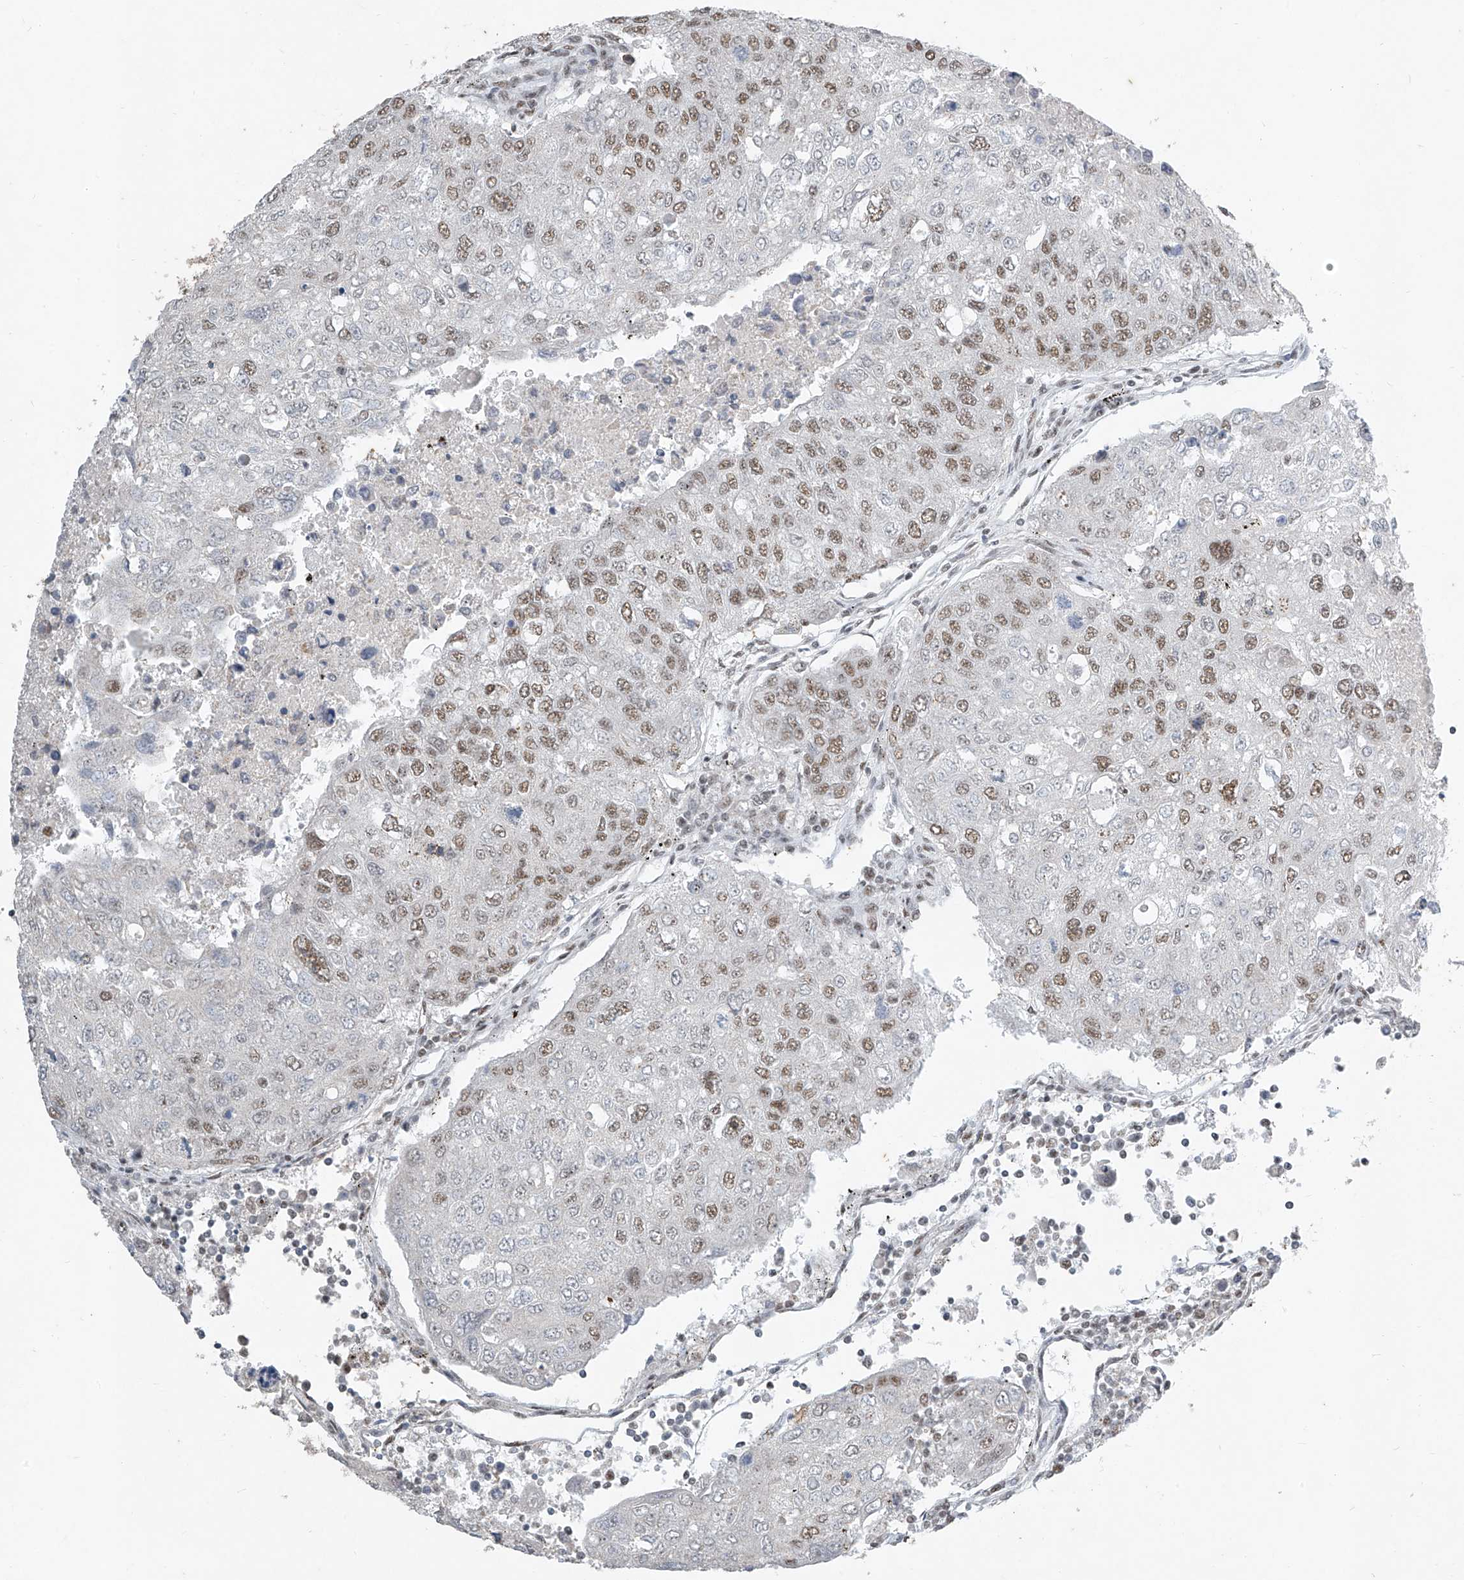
{"staining": {"intensity": "moderate", "quantity": "<25%", "location": "nuclear"}, "tissue": "urothelial cancer", "cell_type": "Tumor cells", "image_type": "cancer", "snomed": [{"axis": "morphology", "description": "Urothelial carcinoma, High grade"}, {"axis": "topography", "description": "Lymph node"}, {"axis": "topography", "description": "Urinary bladder"}], "caption": "There is low levels of moderate nuclear staining in tumor cells of urothelial cancer, as demonstrated by immunohistochemical staining (brown color).", "gene": "TFEC", "patient": {"sex": "male", "age": 51}}